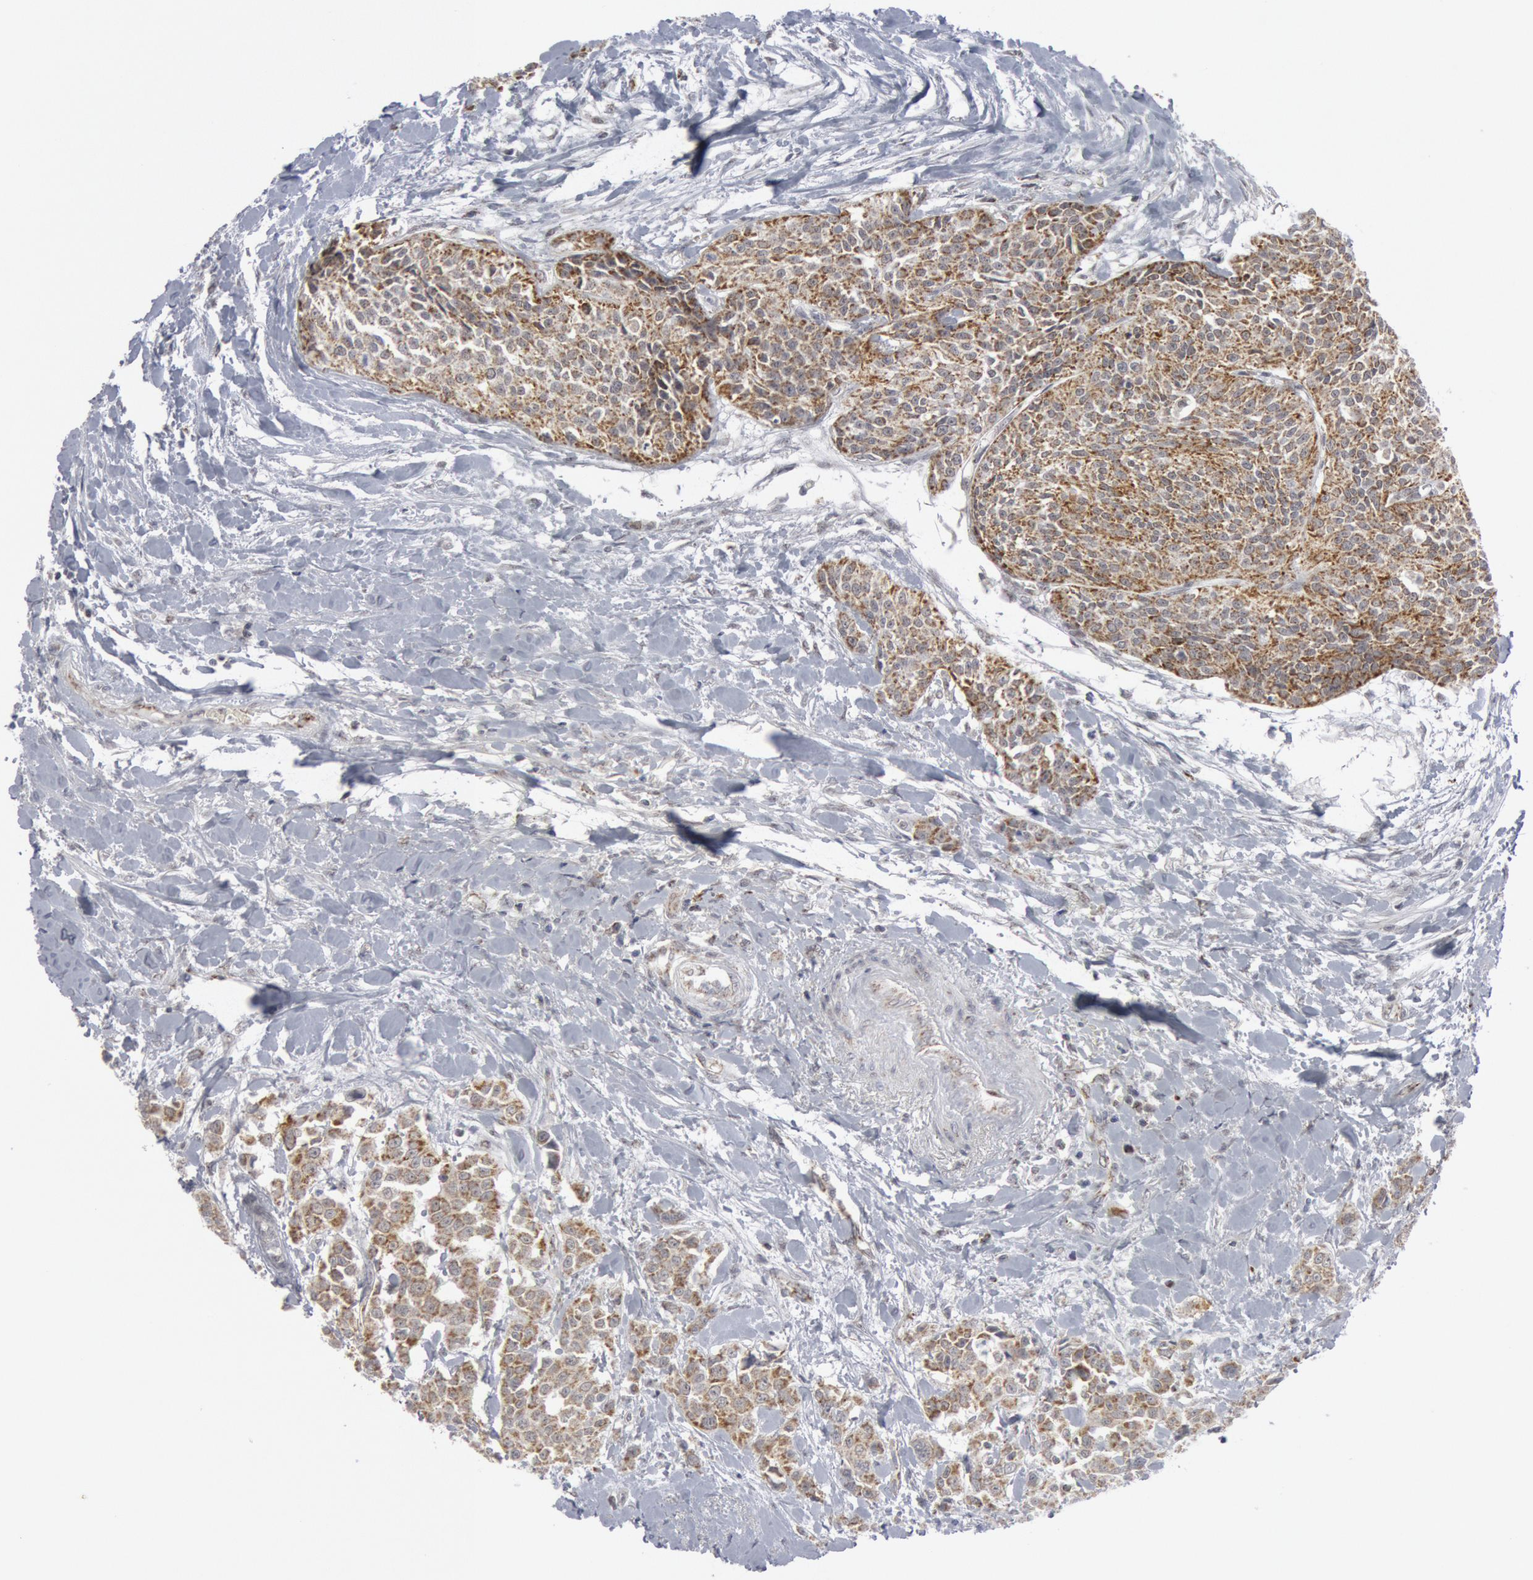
{"staining": {"intensity": "moderate", "quantity": ">75%", "location": "cytoplasmic/membranous"}, "tissue": "urothelial cancer", "cell_type": "Tumor cells", "image_type": "cancer", "snomed": [{"axis": "morphology", "description": "Urothelial carcinoma, High grade"}, {"axis": "topography", "description": "Urinary bladder"}], "caption": "This is an image of IHC staining of urothelial carcinoma (high-grade), which shows moderate expression in the cytoplasmic/membranous of tumor cells.", "gene": "CASP9", "patient": {"sex": "male", "age": 56}}